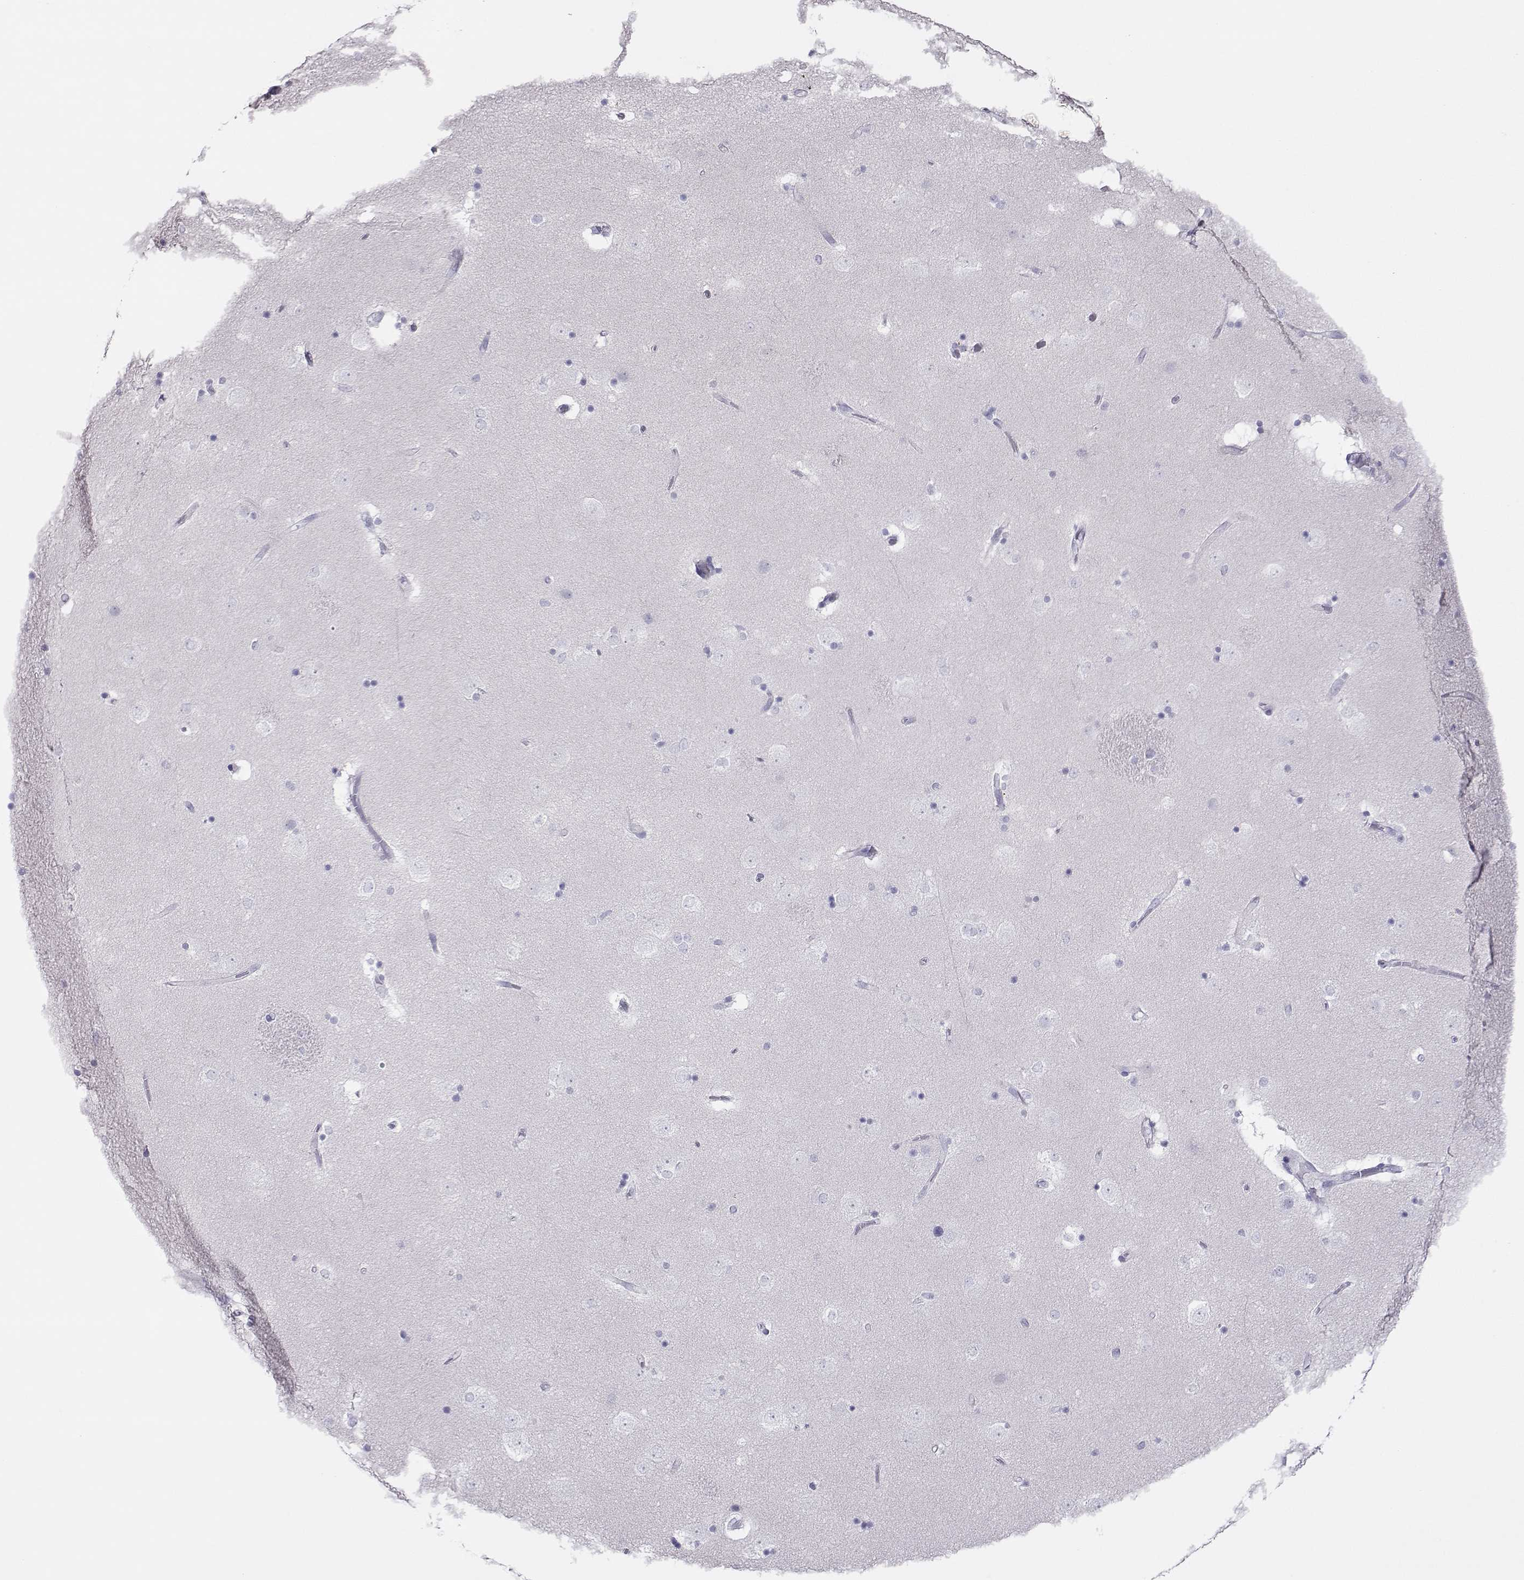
{"staining": {"intensity": "negative", "quantity": "none", "location": "none"}, "tissue": "caudate", "cell_type": "Glial cells", "image_type": "normal", "snomed": [{"axis": "morphology", "description": "Normal tissue, NOS"}, {"axis": "topography", "description": "Lateral ventricle wall"}], "caption": "High power microscopy histopathology image of an immunohistochemistry micrograph of benign caudate, revealing no significant staining in glial cells.", "gene": "TRPM7", "patient": {"sex": "male", "age": 51}}